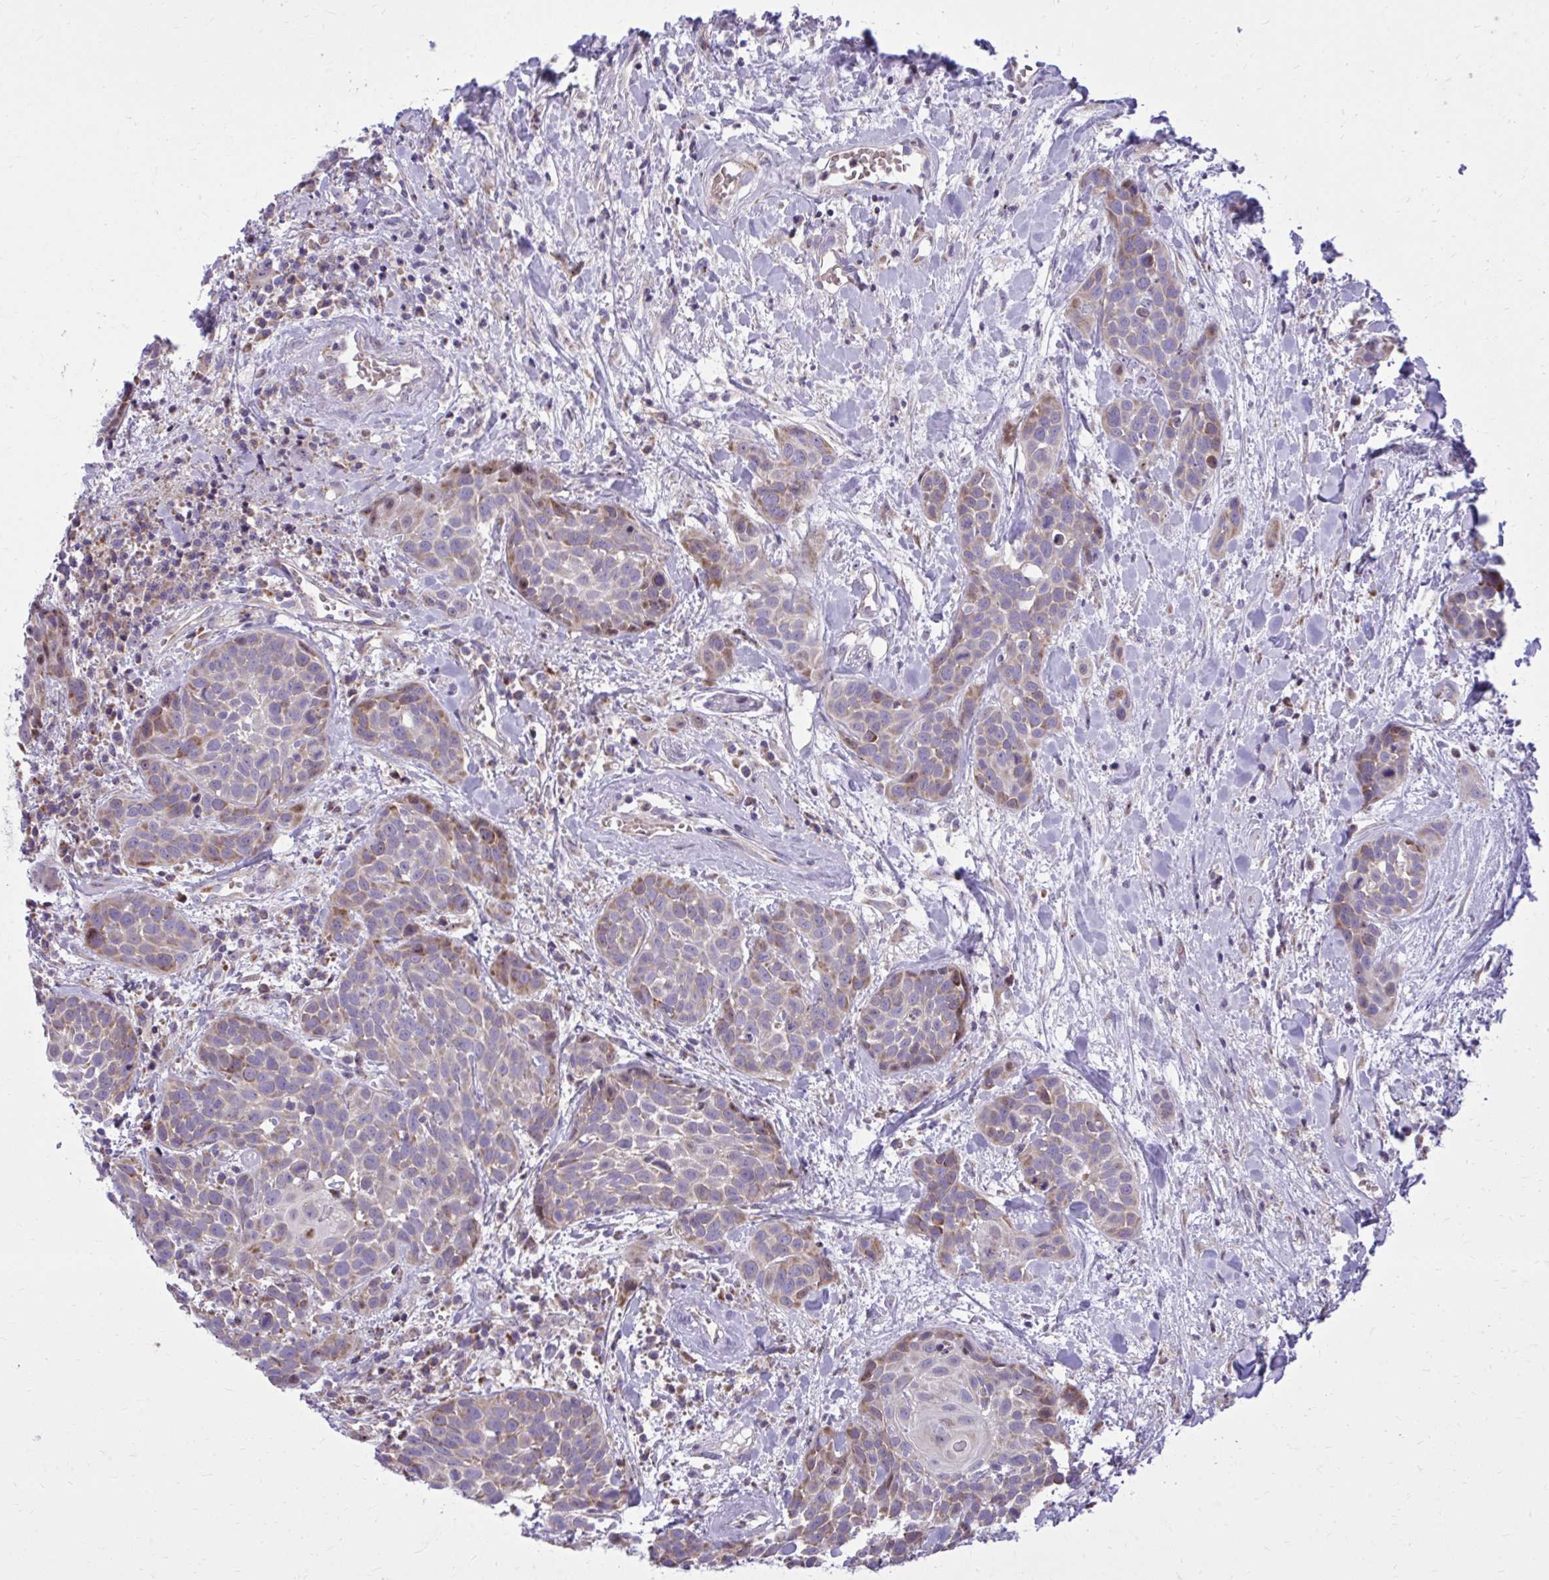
{"staining": {"intensity": "weak", "quantity": ">75%", "location": "cytoplasmic/membranous"}, "tissue": "head and neck cancer", "cell_type": "Tumor cells", "image_type": "cancer", "snomed": [{"axis": "morphology", "description": "Squamous cell carcinoma, NOS"}, {"axis": "topography", "description": "Head-Neck"}], "caption": "Head and neck cancer stained with DAB (3,3'-diaminobenzidine) immunohistochemistry (IHC) displays low levels of weak cytoplasmic/membranous expression in about >75% of tumor cells. (DAB (3,3'-diaminobenzidine) = brown stain, brightfield microscopy at high magnification).", "gene": "GPRIN3", "patient": {"sex": "female", "age": 50}}